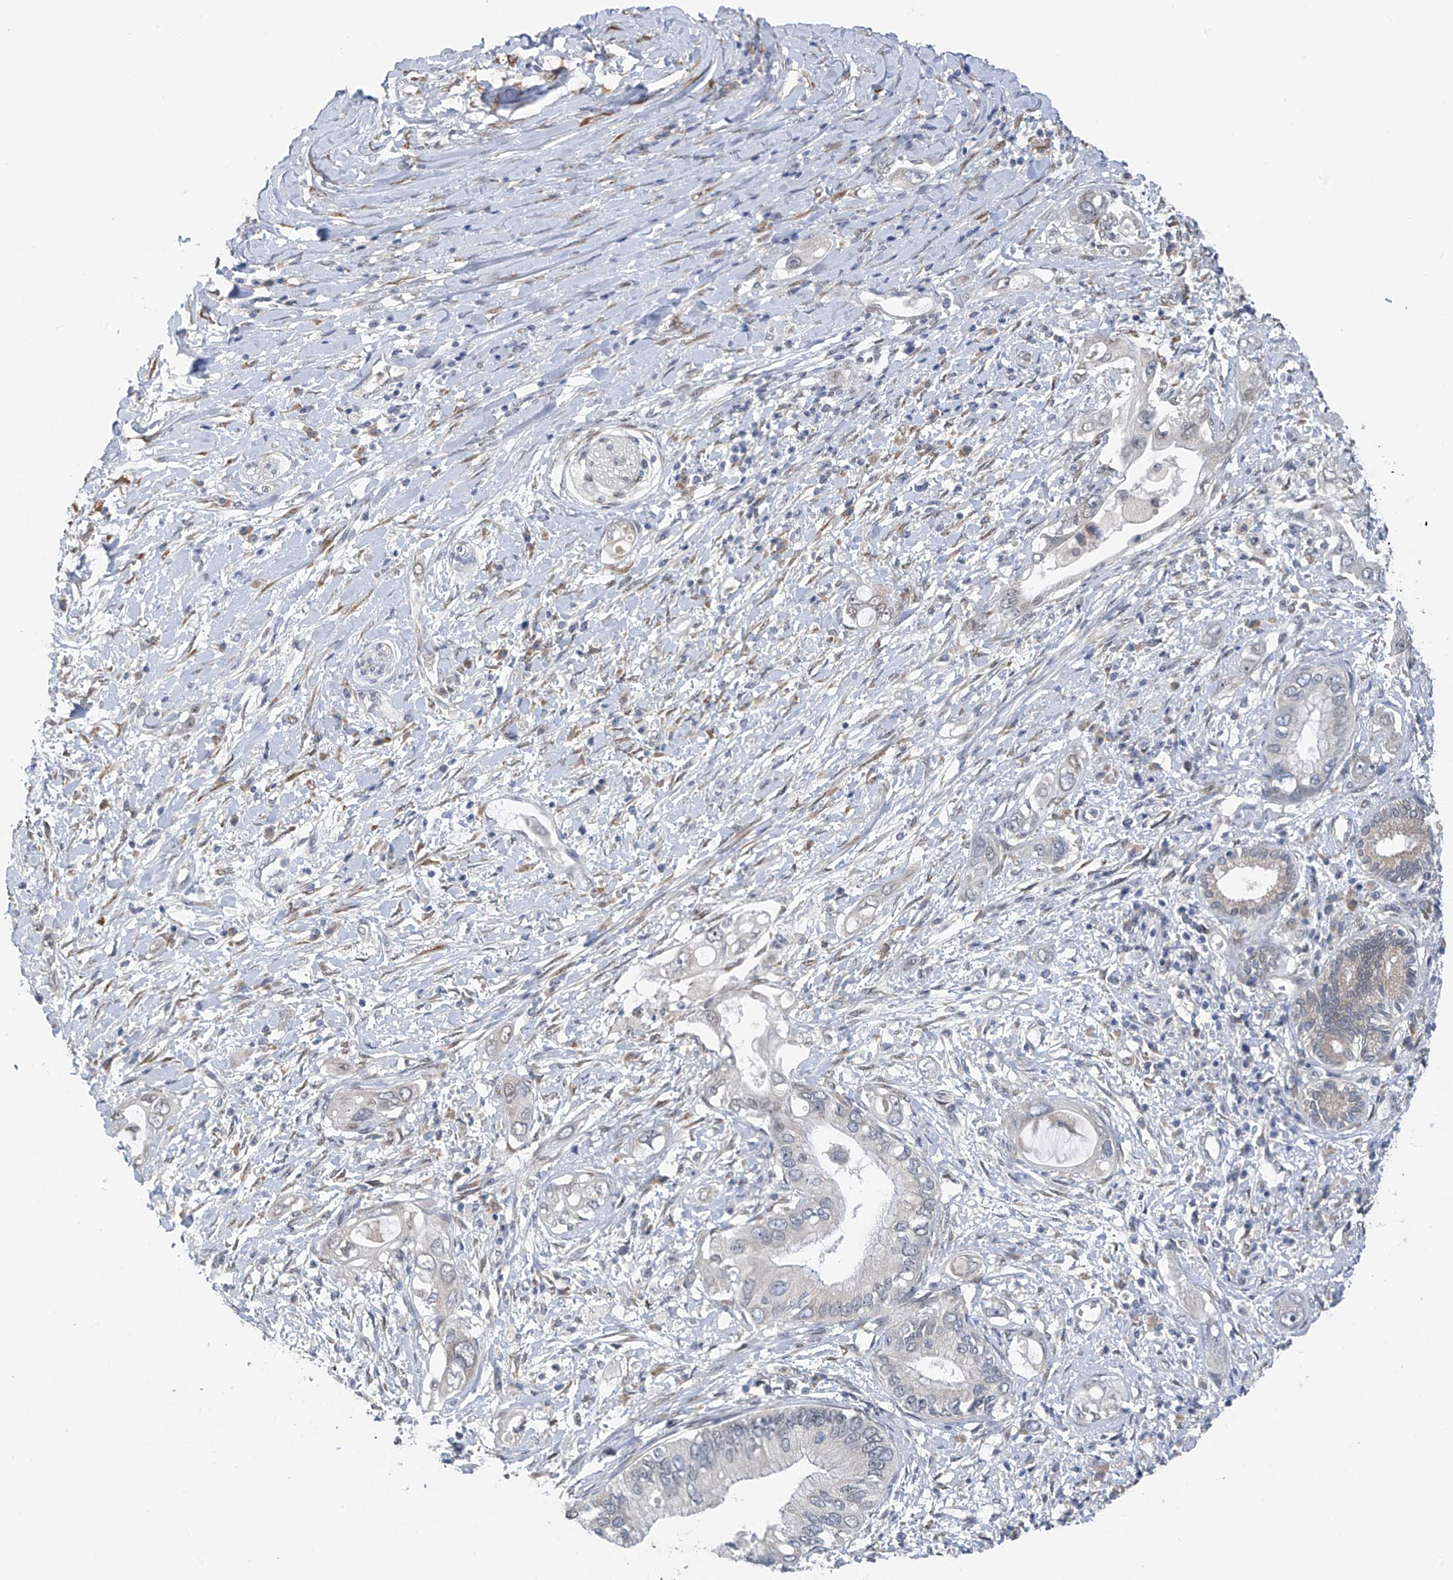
{"staining": {"intensity": "negative", "quantity": "none", "location": "none"}, "tissue": "pancreatic cancer", "cell_type": "Tumor cells", "image_type": "cancer", "snomed": [{"axis": "morphology", "description": "Inflammation, NOS"}, {"axis": "morphology", "description": "Adenocarcinoma, NOS"}, {"axis": "topography", "description": "Pancreas"}], "caption": "An IHC histopathology image of pancreatic cancer is shown. There is no staining in tumor cells of pancreatic cancer. (Stains: DAB (3,3'-diaminobenzidine) immunohistochemistry with hematoxylin counter stain, Microscopy: brightfield microscopy at high magnification).", "gene": "CYP4V2", "patient": {"sex": "female", "age": 56}}